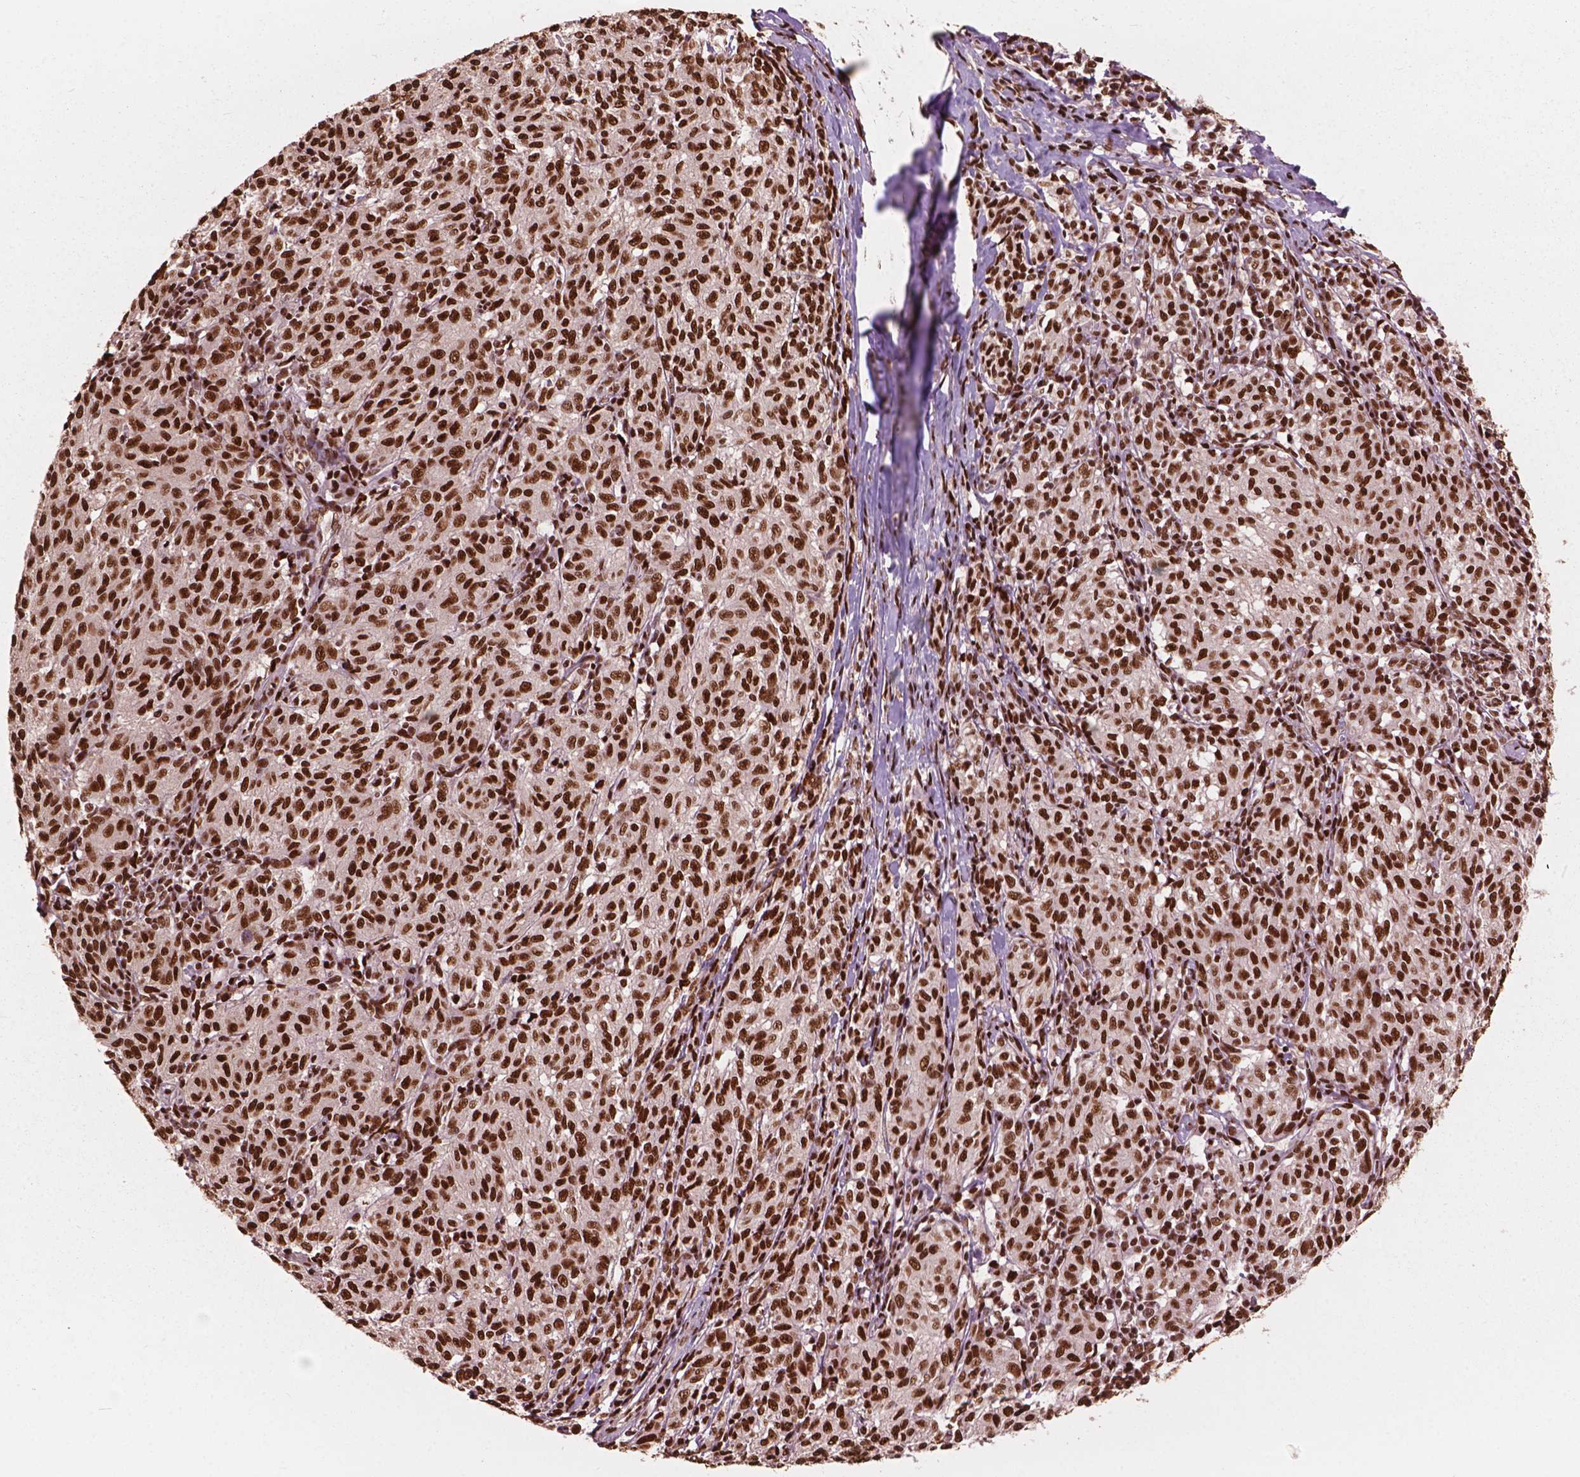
{"staining": {"intensity": "strong", "quantity": ">75%", "location": "nuclear"}, "tissue": "melanoma", "cell_type": "Tumor cells", "image_type": "cancer", "snomed": [{"axis": "morphology", "description": "Malignant melanoma, NOS"}, {"axis": "topography", "description": "Skin"}], "caption": "The histopathology image displays a brown stain indicating the presence of a protein in the nuclear of tumor cells in melanoma. The protein is stained brown, and the nuclei are stained in blue (DAB IHC with brightfield microscopy, high magnification).", "gene": "ANP32B", "patient": {"sex": "female", "age": 72}}